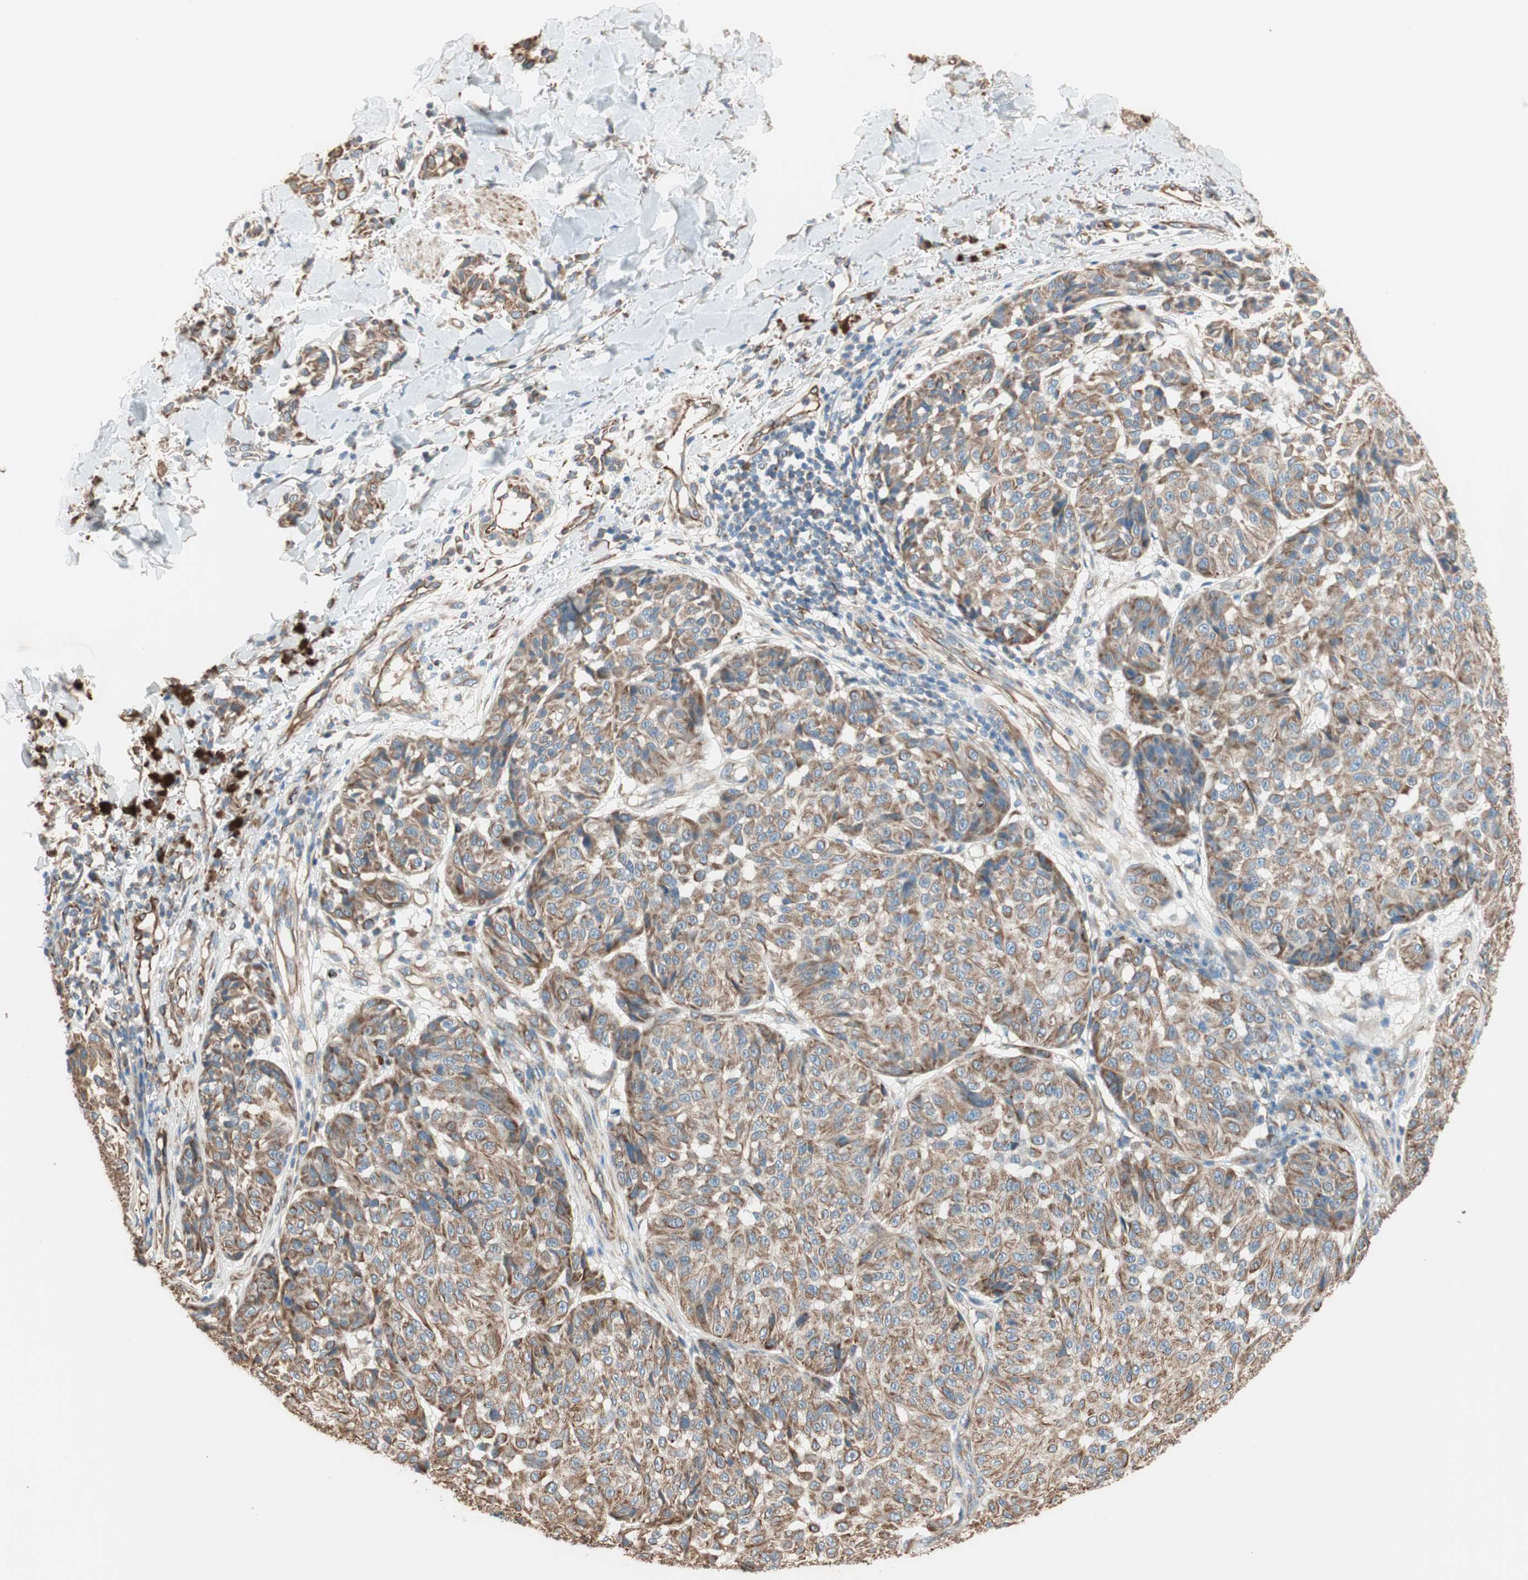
{"staining": {"intensity": "weak", "quantity": ">75%", "location": "cytoplasmic/membranous"}, "tissue": "melanoma", "cell_type": "Tumor cells", "image_type": "cancer", "snomed": [{"axis": "morphology", "description": "Malignant melanoma, NOS"}, {"axis": "topography", "description": "Skin"}], "caption": "Malignant melanoma stained with IHC displays weak cytoplasmic/membranous staining in about >75% of tumor cells. (IHC, brightfield microscopy, high magnification).", "gene": "SRCIN1", "patient": {"sex": "female", "age": 46}}